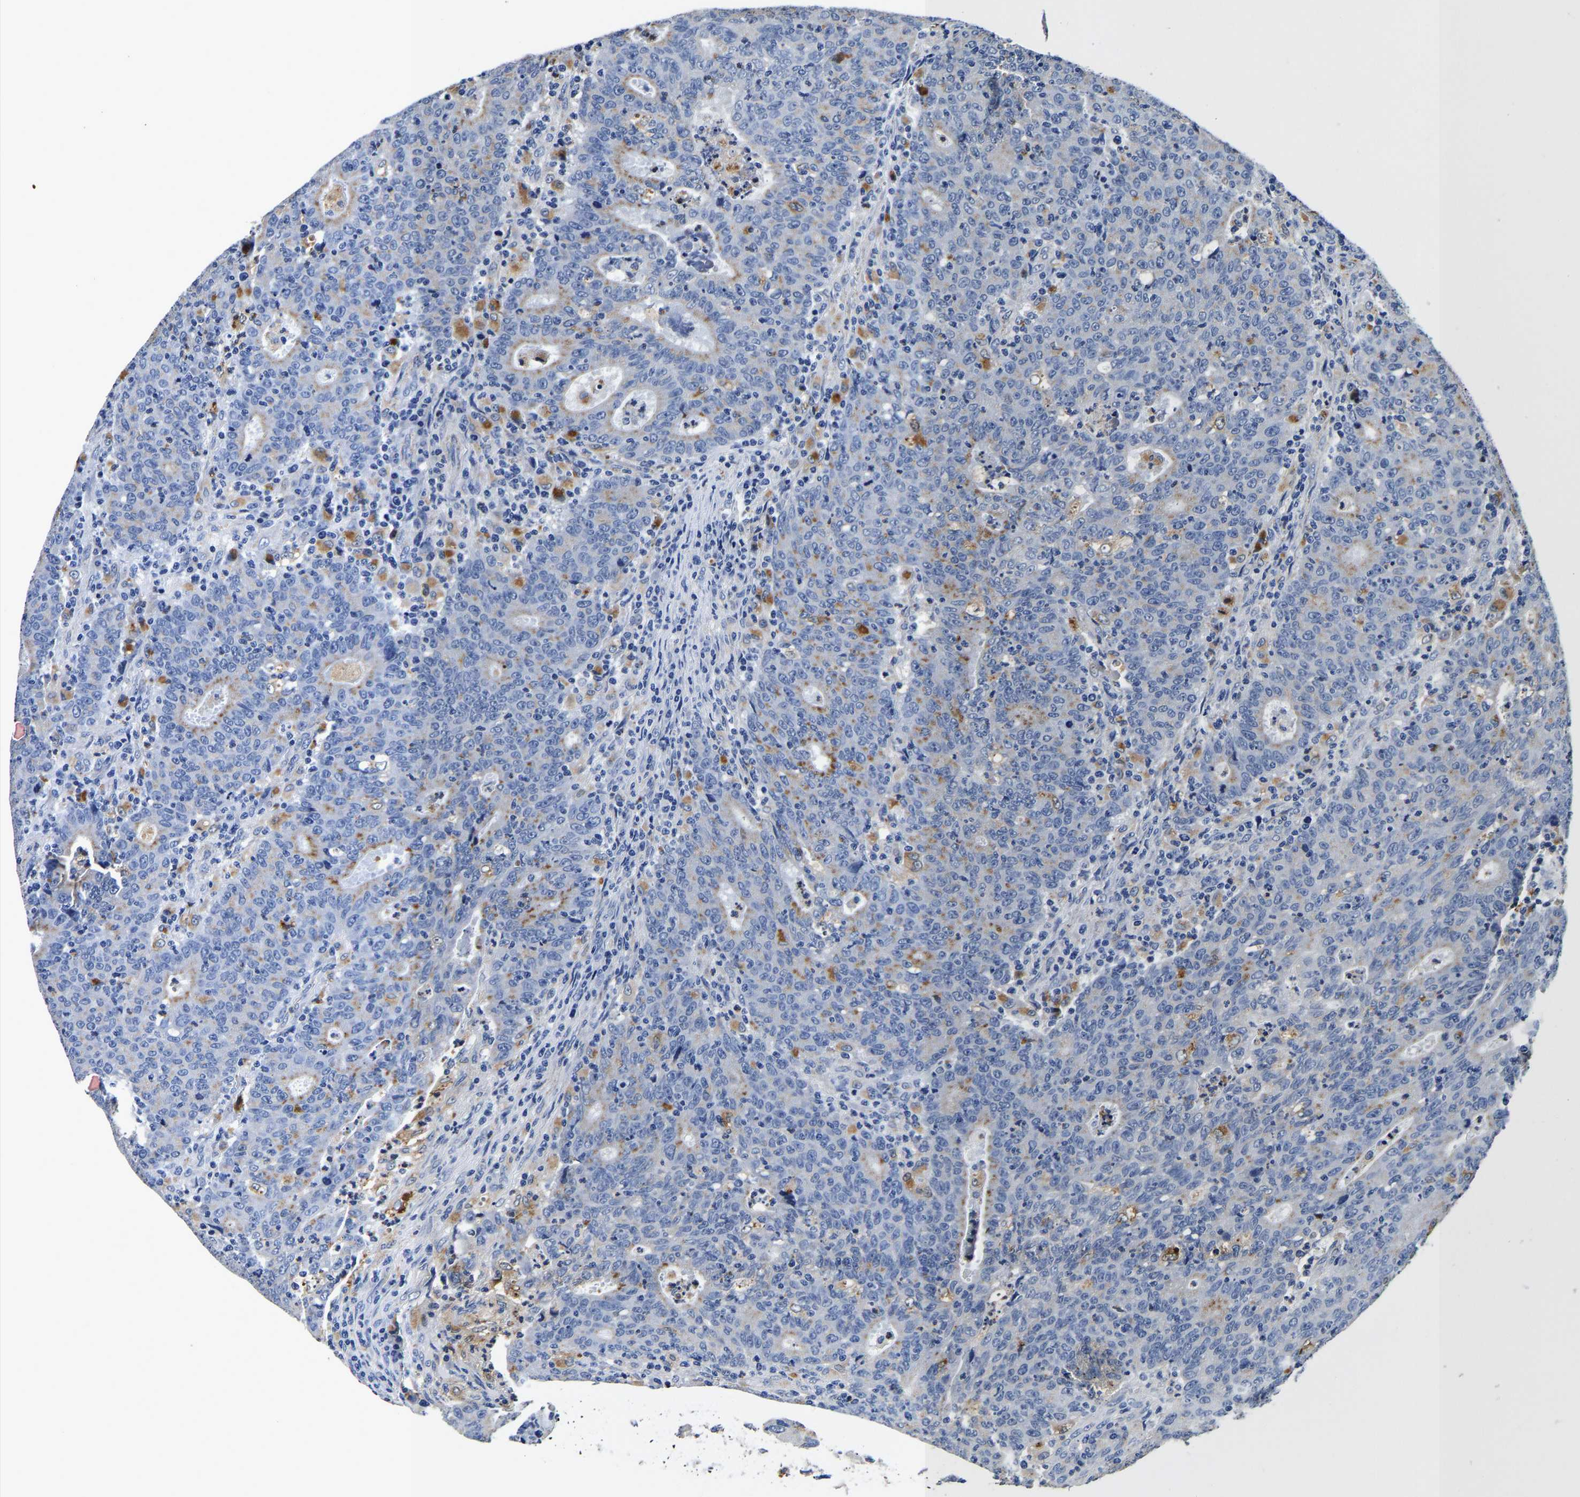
{"staining": {"intensity": "negative", "quantity": "none", "location": "none"}, "tissue": "colorectal cancer", "cell_type": "Tumor cells", "image_type": "cancer", "snomed": [{"axis": "morphology", "description": "Adenocarcinoma, NOS"}, {"axis": "topography", "description": "Colon"}], "caption": "Colorectal cancer was stained to show a protein in brown. There is no significant staining in tumor cells.", "gene": "GRN", "patient": {"sex": "female", "age": 75}}